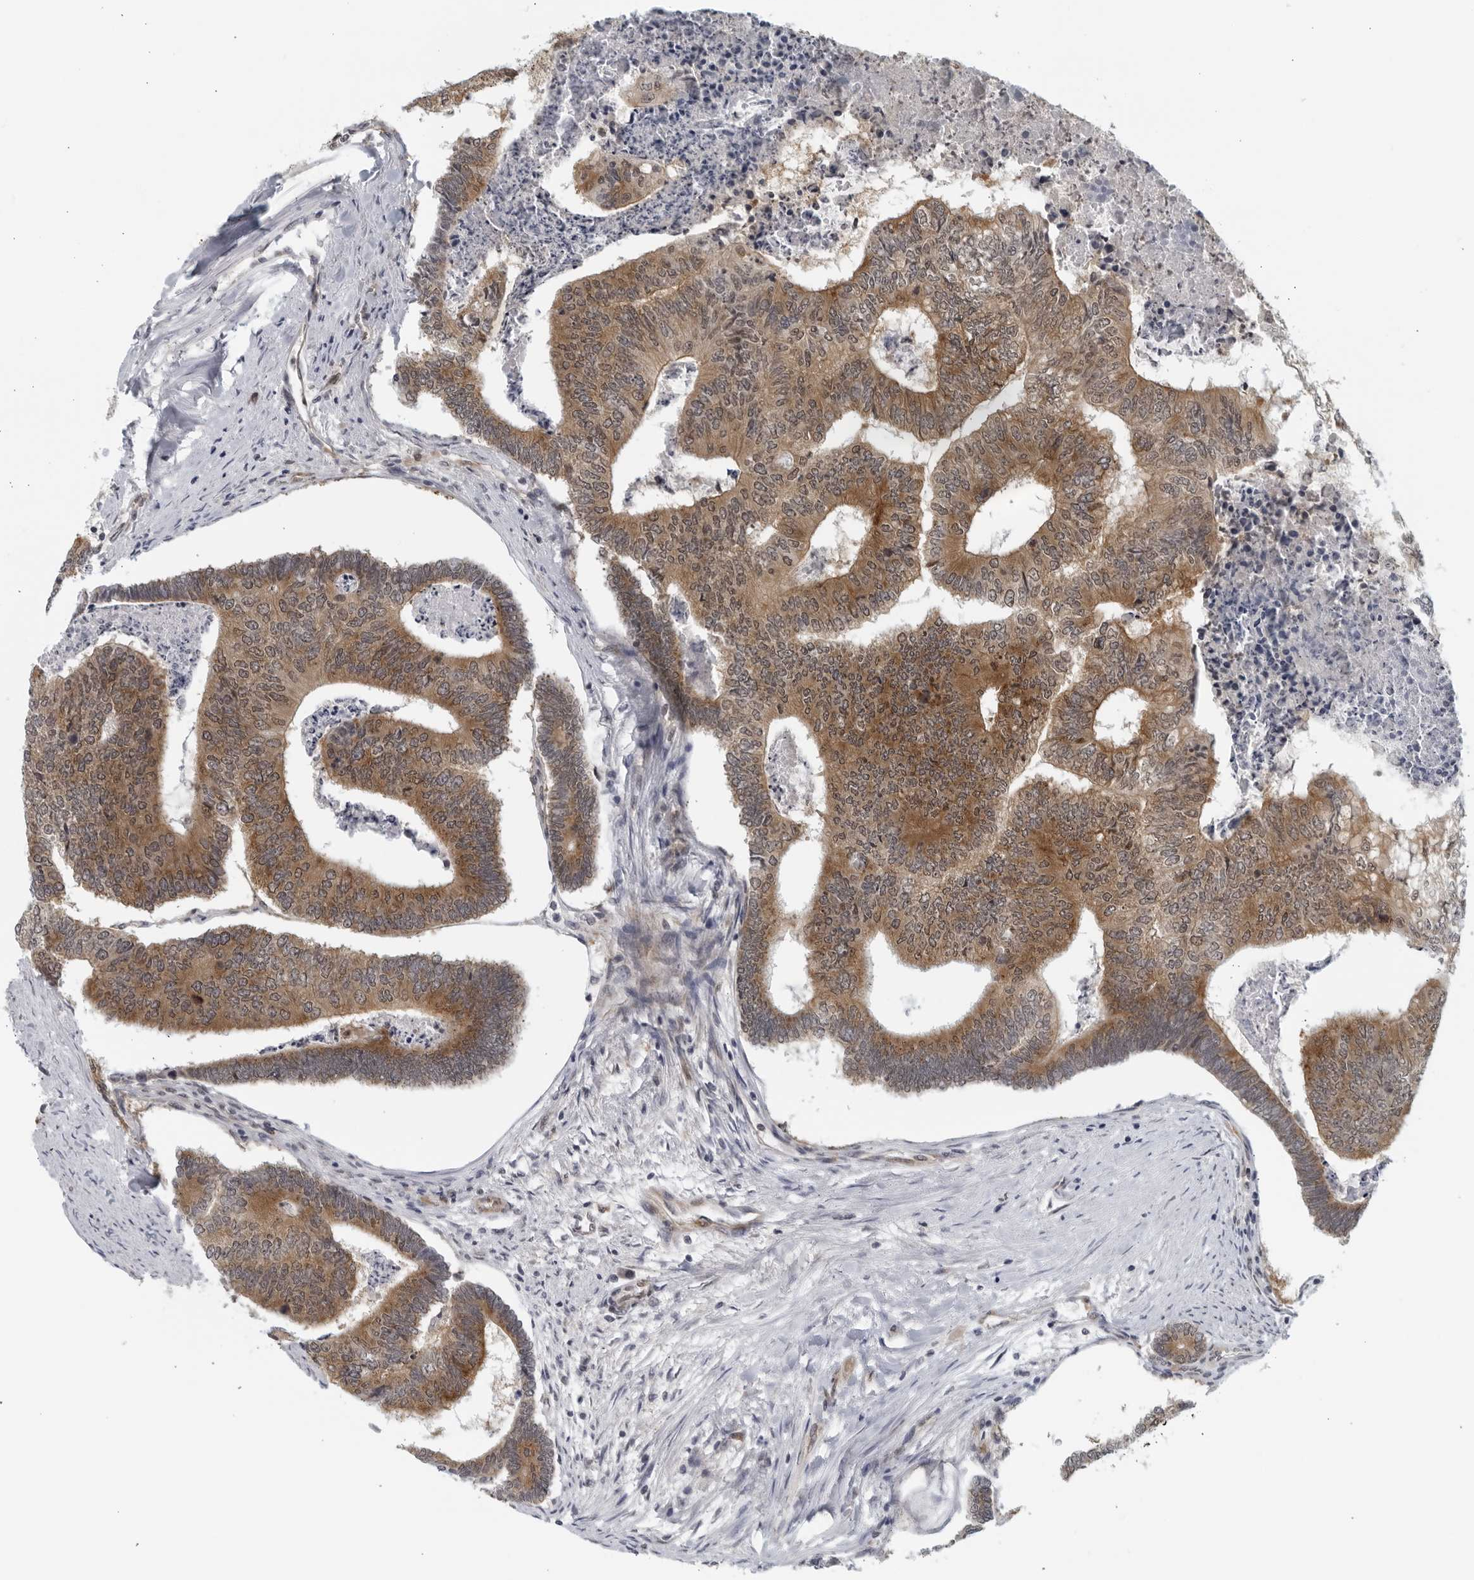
{"staining": {"intensity": "moderate", "quantity": ">75%", "location": "cytoplasmic/membranous"}, "tissue": "colorectal cancer", "cell_type": "Tumor cells", "image_type": "cancer", "snomed": [{"axis": "morphology", "description": "Adenocarcinoma, NOS"}, {"axis": "topography", "description": "Colon"}], "caption": "Protein analysis of colorectal cancer (adenocarcinoma) tissue shows moderate cytoplasmic/membranous staining in approximately >75% of tumor cells.", "gene": "RC3H1", "patient": {"sex": "female", "age": 67}}